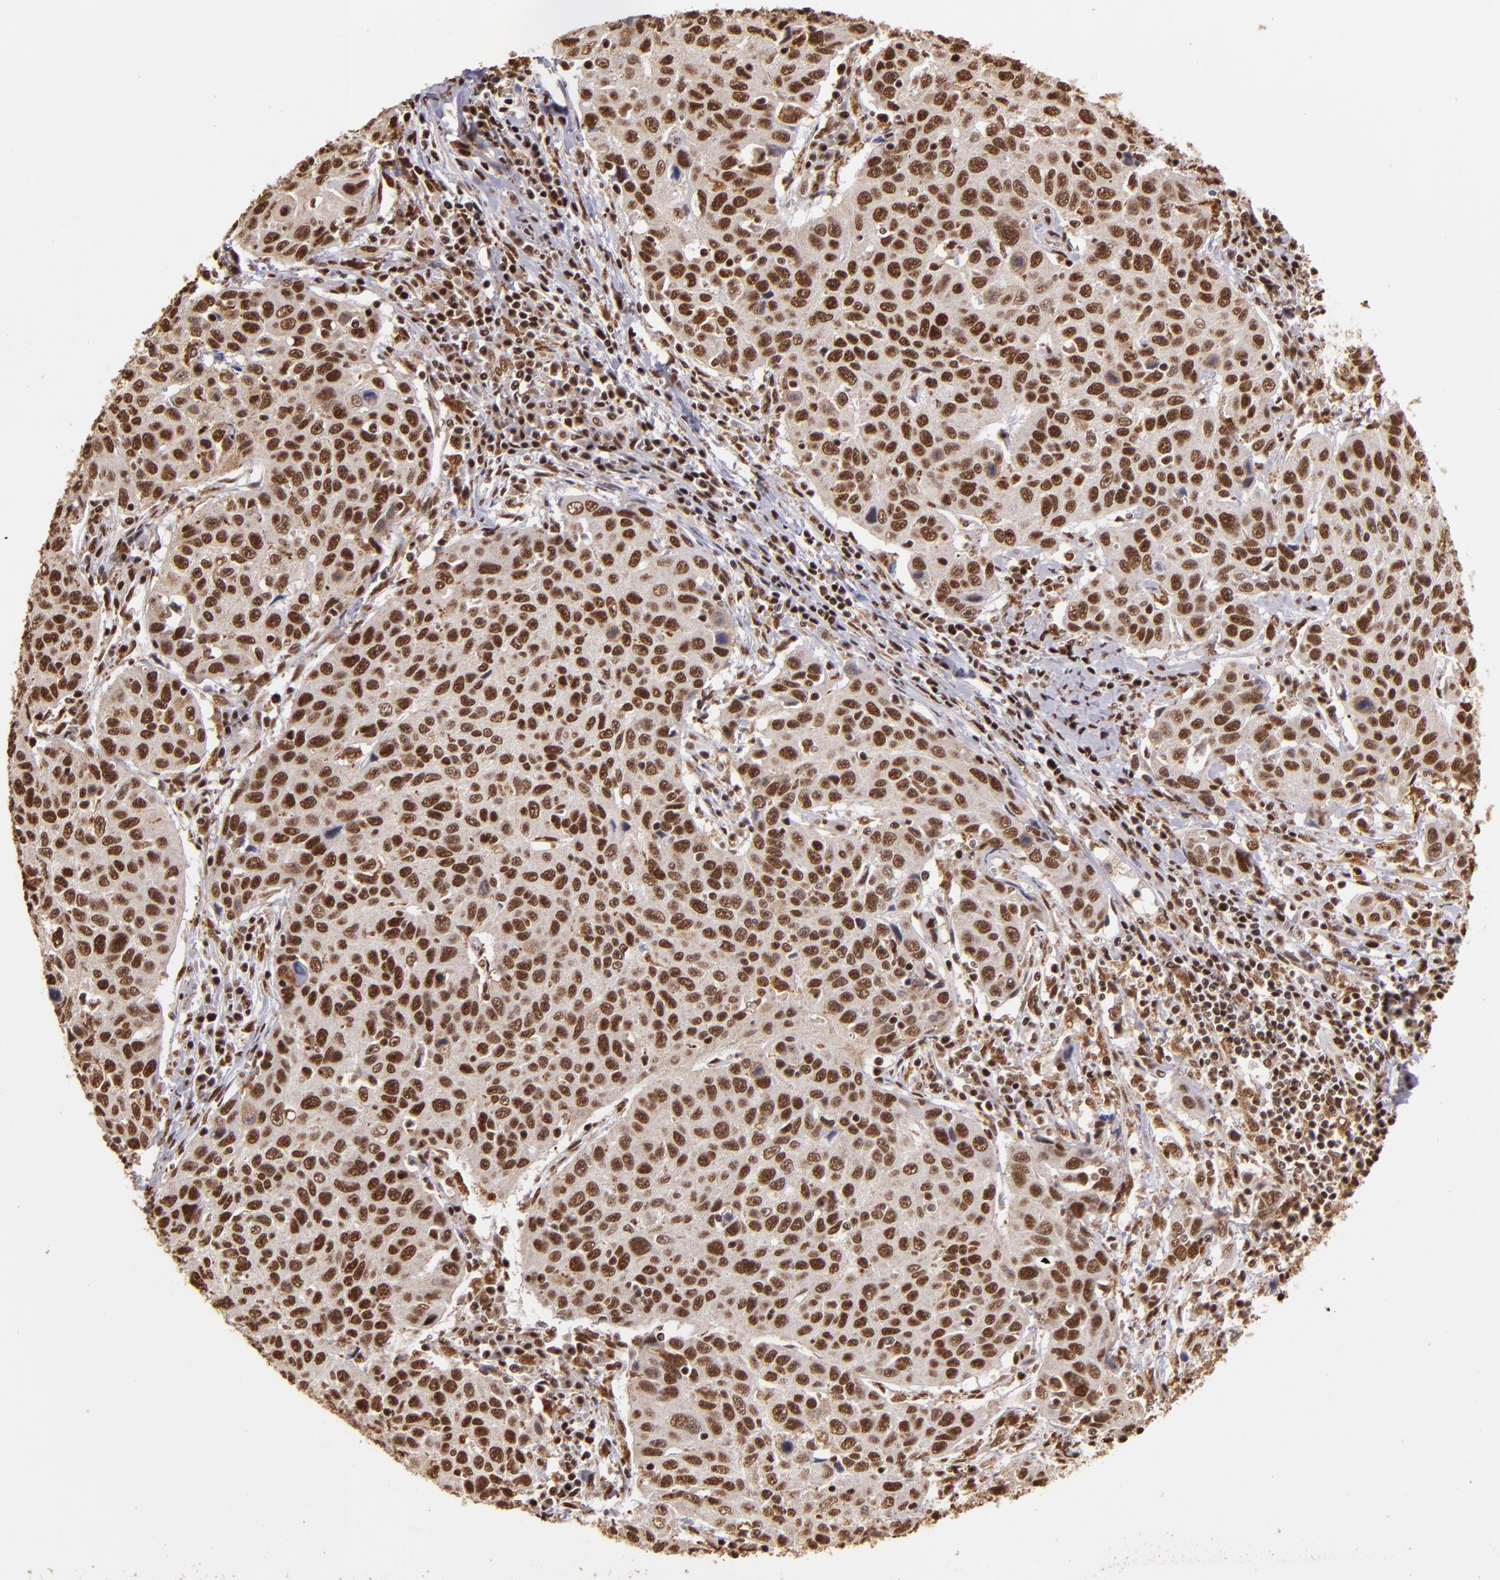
{"staining": {"intensity": "strong", "quantity": ">75%", "location": "cytoplasmic/membranous,nuclear"}, "tissue": "cervical cancer", "cell_type": "Tumor cells", "image_type": "cancer", "snomed": [{"axis": "morphology", "description": "Squamous cell carcinoma, NOS"}, {"axis": "topography", "description": "Cervix"}], "caption": "Immunohistochemistry (DAB (3,3'-diaminobenzidine)) staining of cervical cancer (squamous cell carcinoma) exhibits strong cytoplasmic/membranous and nuclear protein expression in approximately >75% of tumor cells. Using DAB (3,3'-diaminobenzidine) (brown) and hematoxylin (blue) stains, captured at high magnification using brightfield microscopy.", "gene": "SP1", "patient": {"sex": "female", "age": 53}}